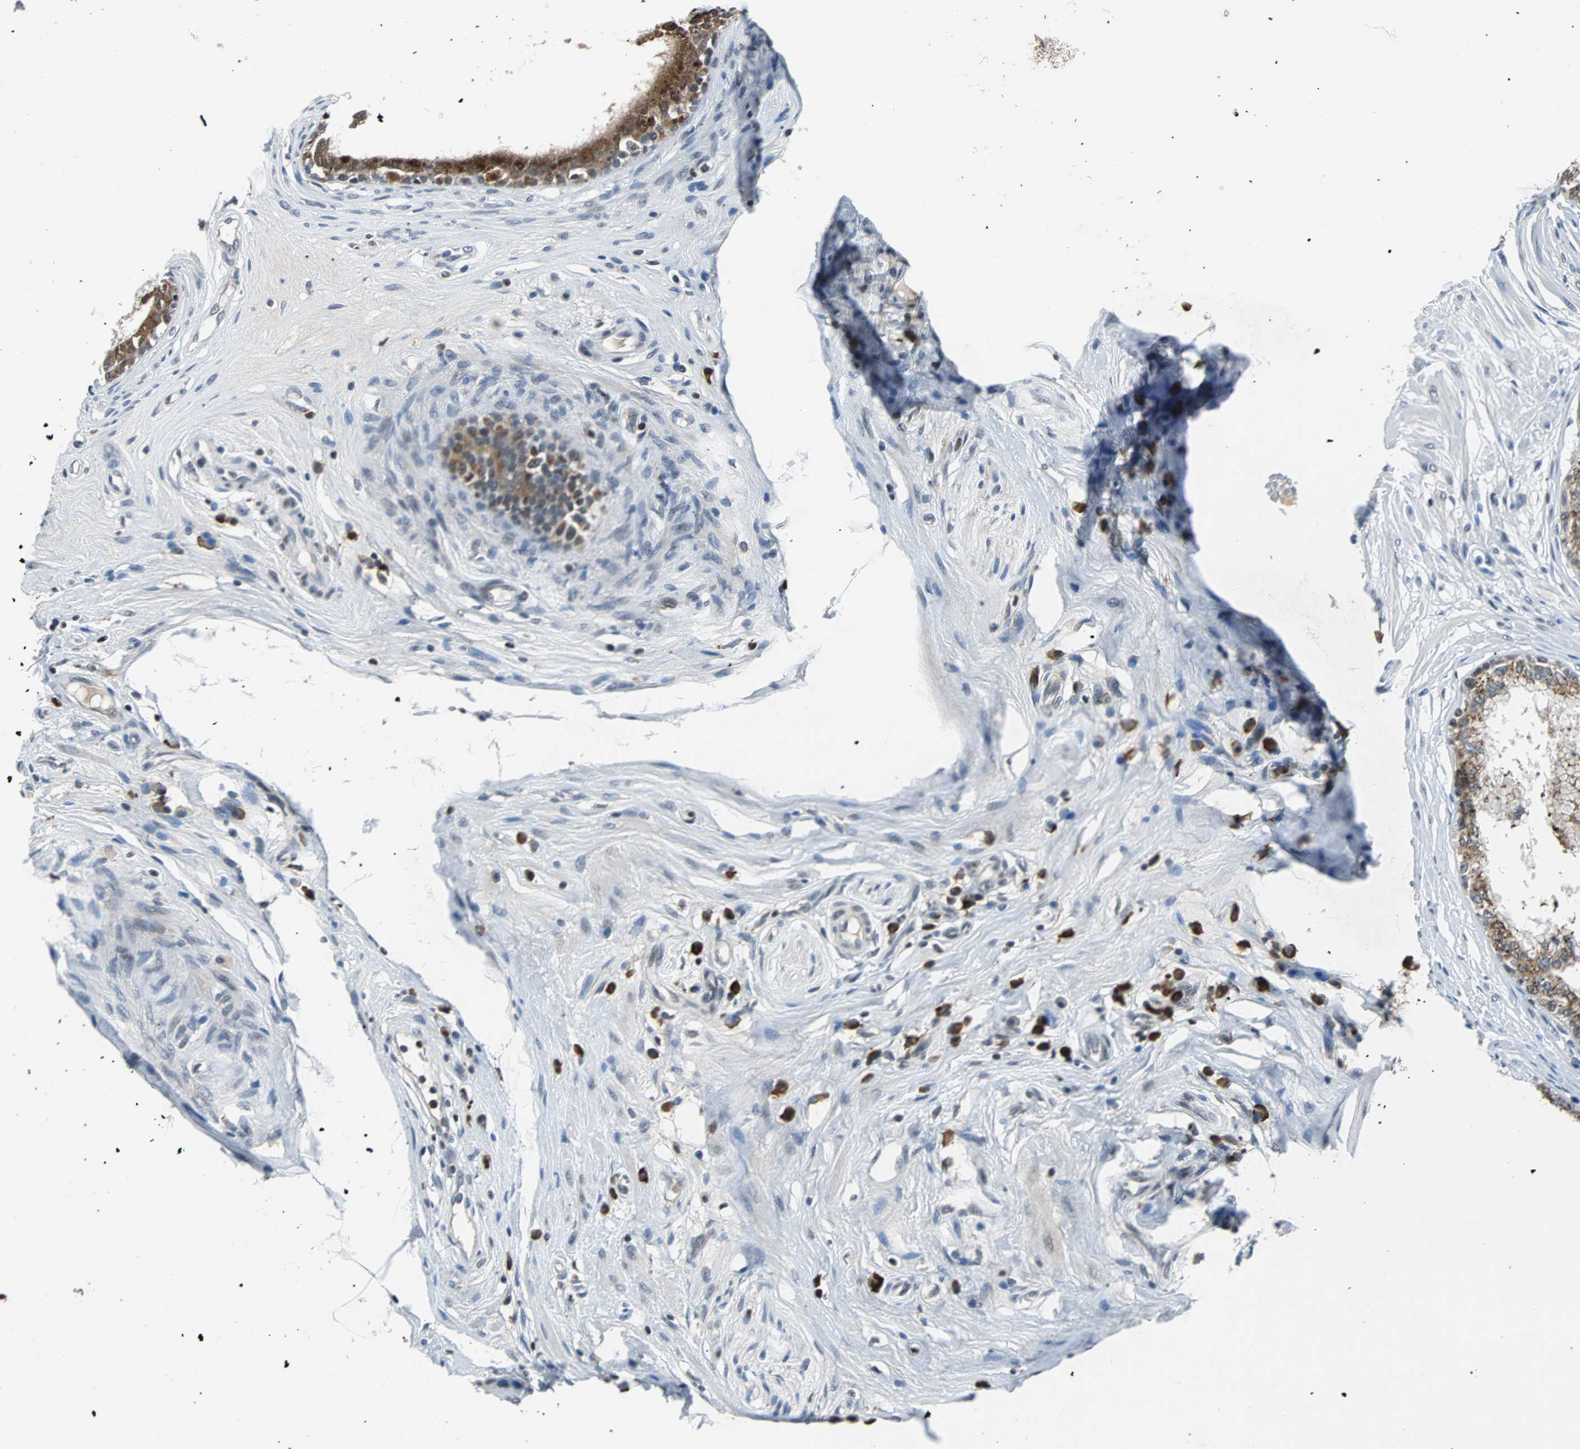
{"staining": {"intensity": "moderate", "quantity": ">75%", "location": "cytoplasmic/membranous,nuclear"}, "tissue": "epididymis", "cell_type": "Glandular cells", "image_type": "normal", "snomed": [{"axis": "morphology", "description": "Normal tissue, NOS"}, {"axis": "morphology", "description": "Inflammation, NOS"}, {"axis": "topography", "description": "Epididymis"}], "caption": "A photomicrograph of epididymis stained for a protein demonstrates moderate cytoplasmic/membranous,nuclear brown staining in glandular cells.", "gene": "USP28", "patient": {"sex": "male", "age": 84}}